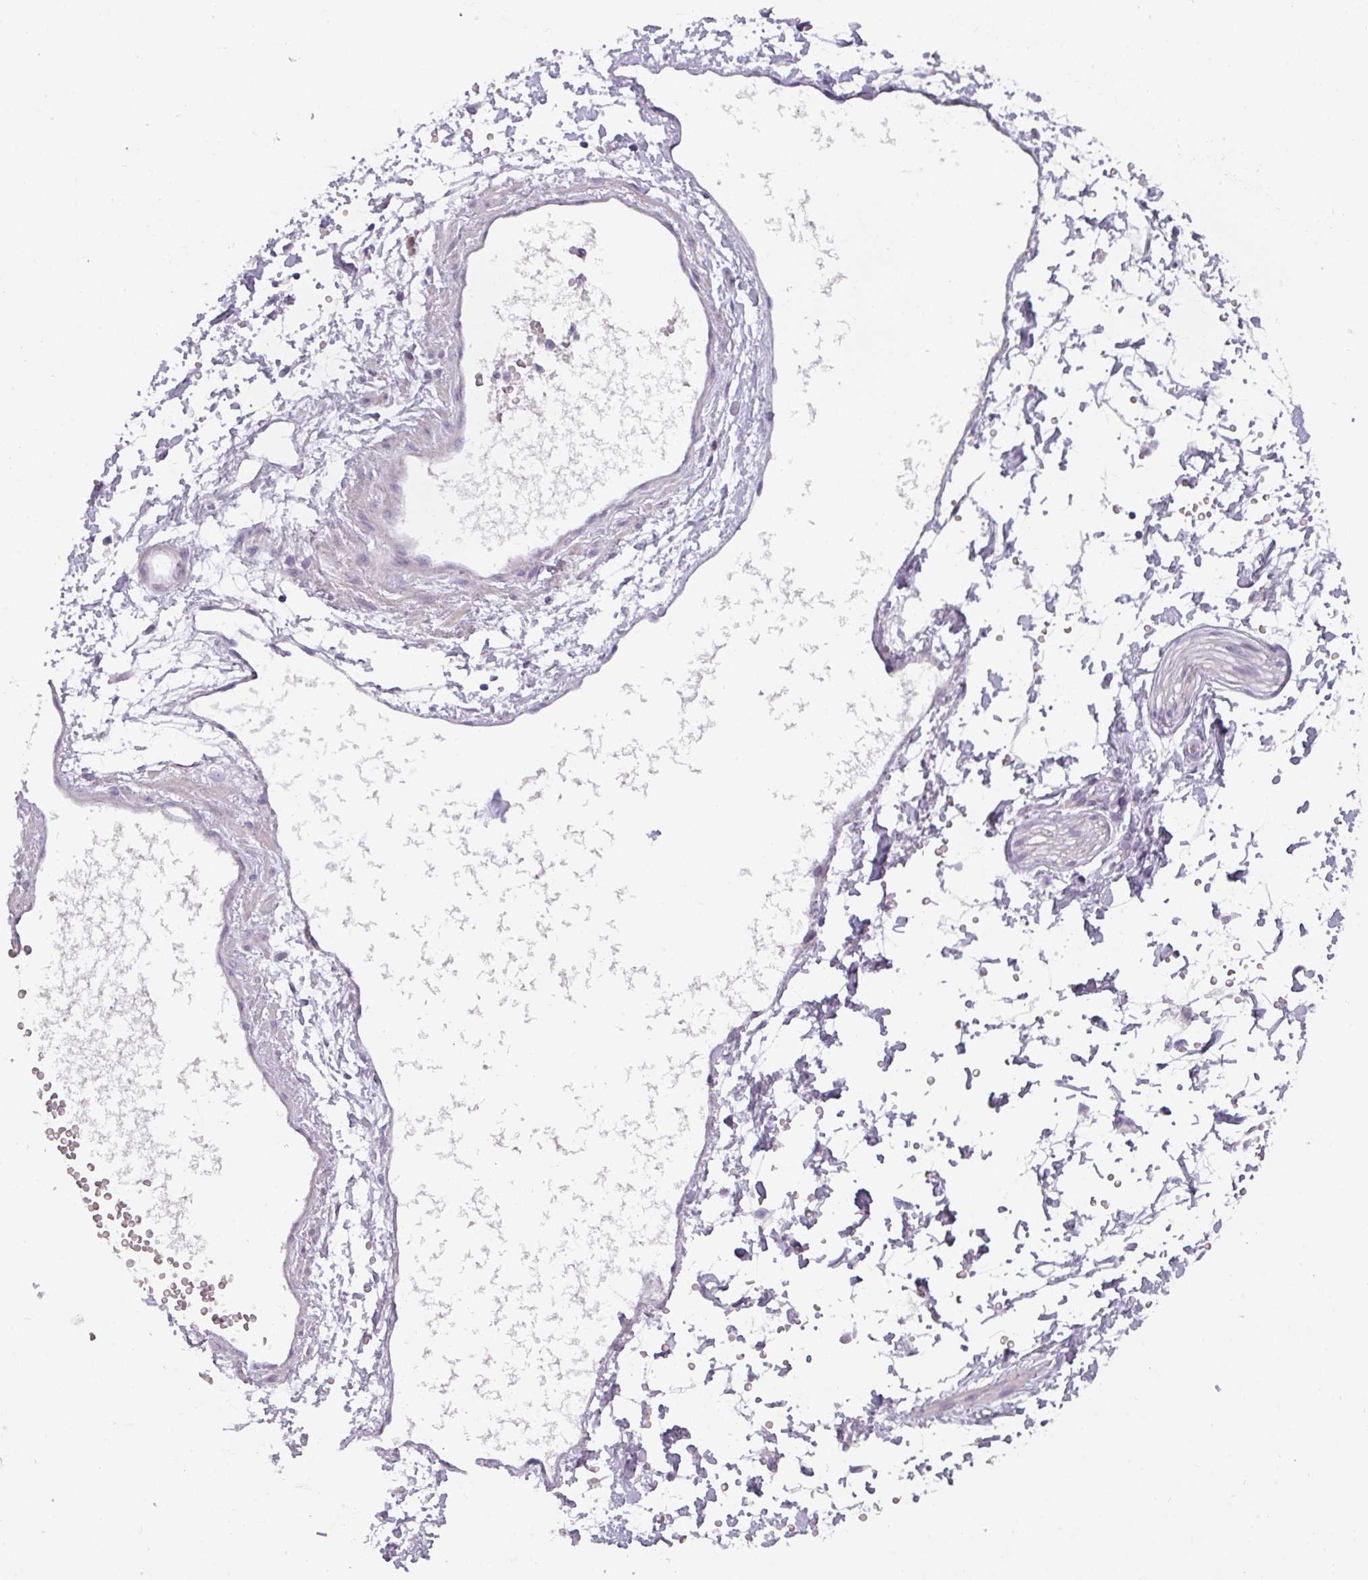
{"staining": {"intensity": "negative", "quantity": "none", "location": "none"}, "tissue": "adipose tissue", "cell_type": "Adipocytes", "image_type": "normal", "snomed": [{"axis": "morphology", "description": "Normal tissue, NOS"}, {"axis": "topography", "description": "Prostate"}, {"axis": "topography", "description": "Peripheral nerve tissue"}], "caption": "The IHC micrograph has no significant positivity in adipocytes of adipose tissue. (Stains: DAB immunohistochemistry (IHC) with hematoxylin counter stain, Microscopy: brightfield microscopy at high magnification).", "gene": "C2orf68", "patient": {"sex": "male", "age": 55}}